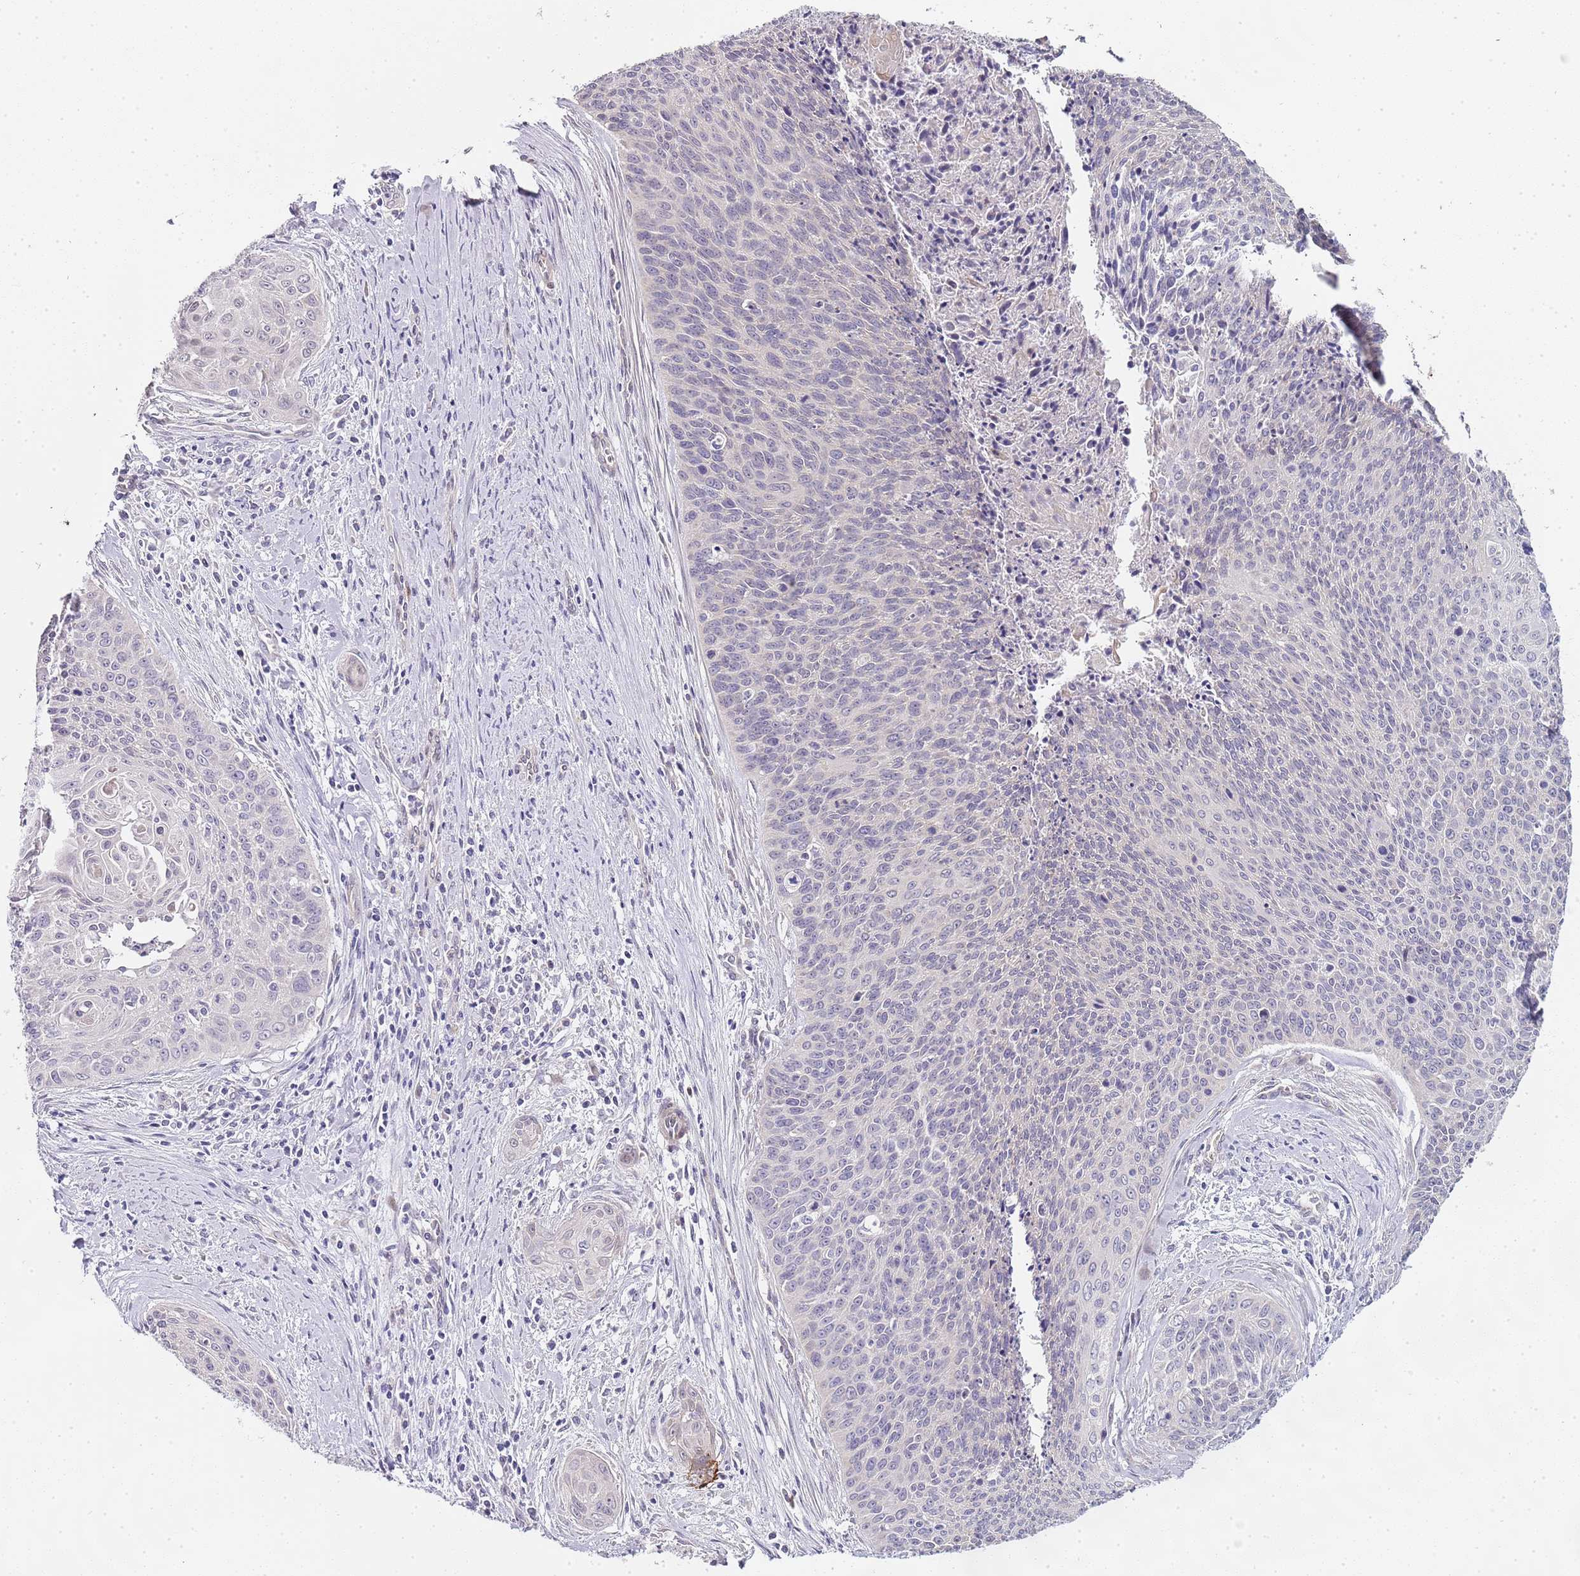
{"staining": {"intensity": "negative", "quantity": "none", "location": "none"}, "tissue": "cervical cancer", "cell_type": "Tumor cells", "image_type": "cancer", "snomed": [{"axis": "morphology", "description": "Squamous cell carcinoma, NOS"}, {"axis": "topography", "description": "Cervix"}], "caption": "DAB immunohistochemical staining of human cervical cancer (squamous cell carcinoma) displays no significant expression in tumor cells.", "gene": "TBC1D9", "patient": {"sex": "female", "age": 55}}